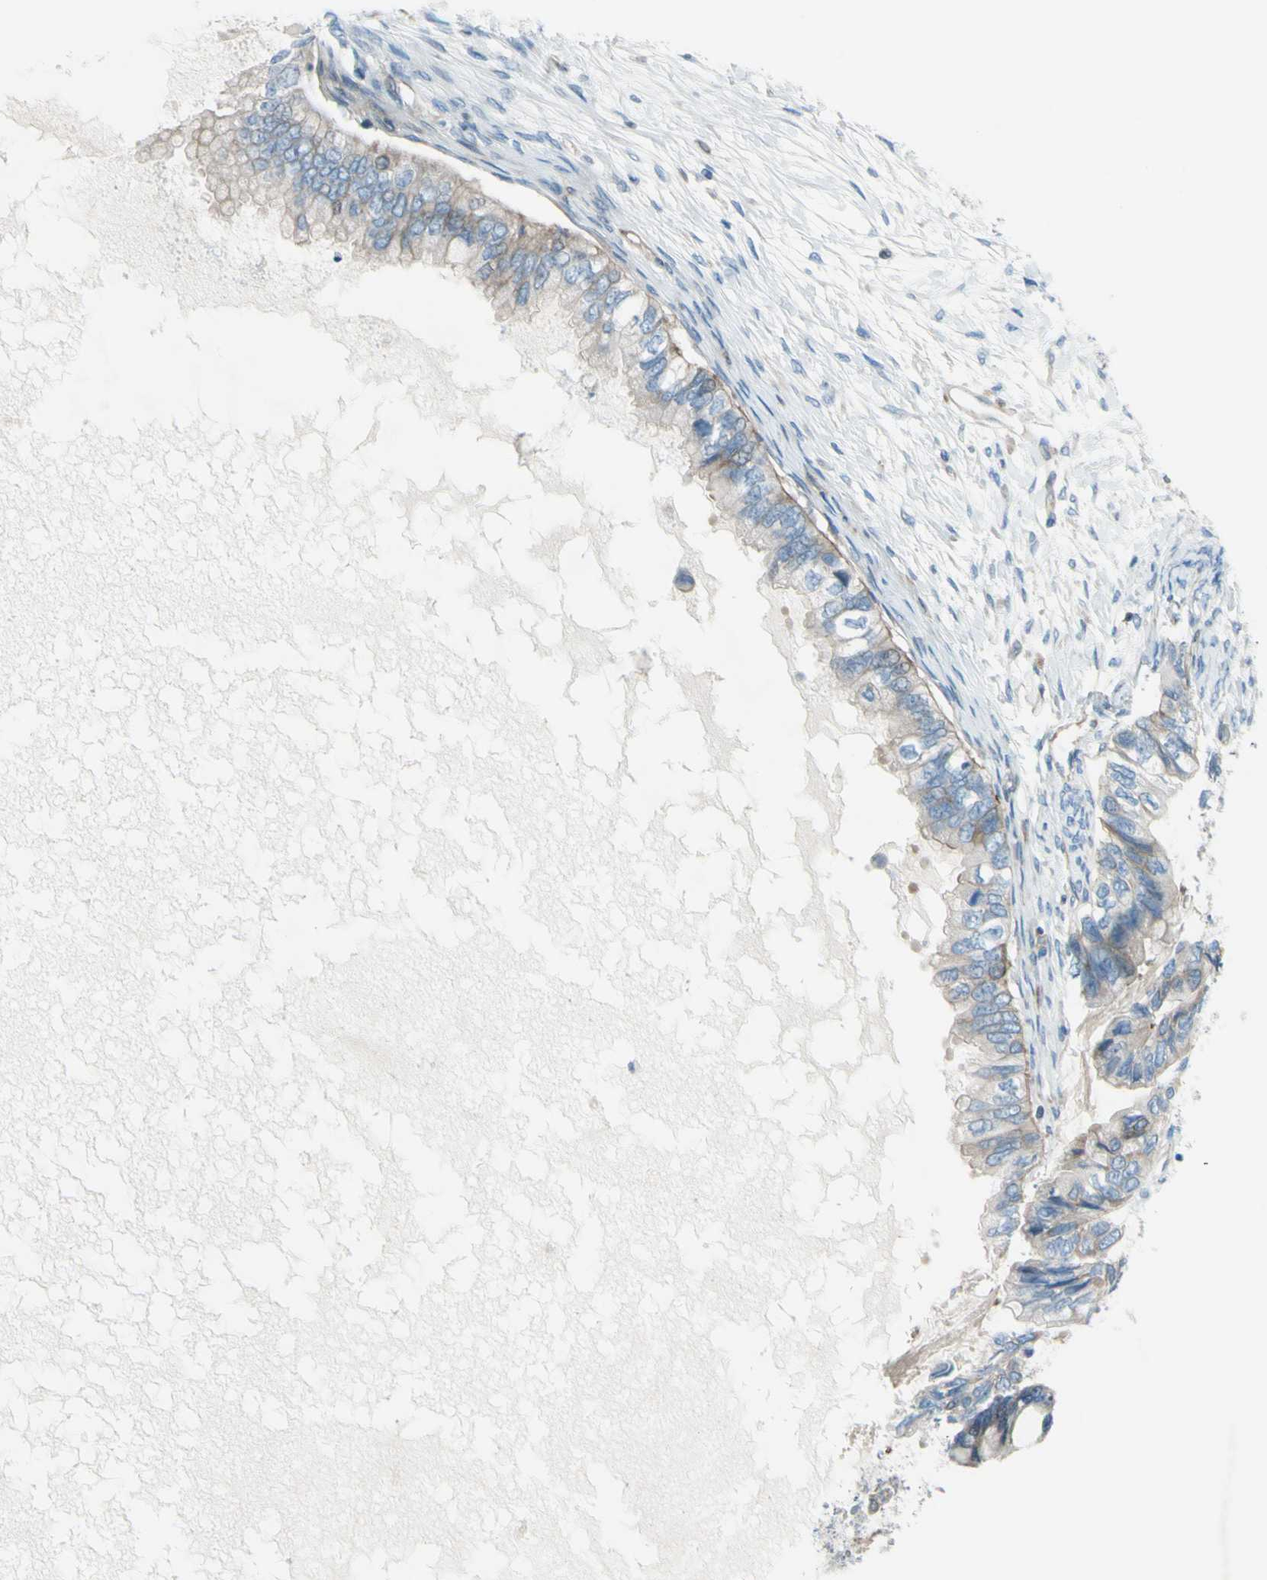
{"staining": {"intensity": "moderate", "quantity": "<25%", "location": "cytoplasmic/membranous"}, "tissue": "ovarian cancer", "cell_type": "Tumor cells", "image_type": "cancer", "snomed": [{"axis": "morphology", "description": "Cystadenocarcinoma, mucinous, NOS"}, {"axis": "topography", "description": "Ovary"}], "caption": "DAB immunohistochemical staining of ovarian mucinous cystadenocarcinoma exhibits moderate cytoplasmic/membranous protein expression in about <25% of tumor cells.", "gene": "PAK2", "patient": {"sex": "female", "age": 80}}